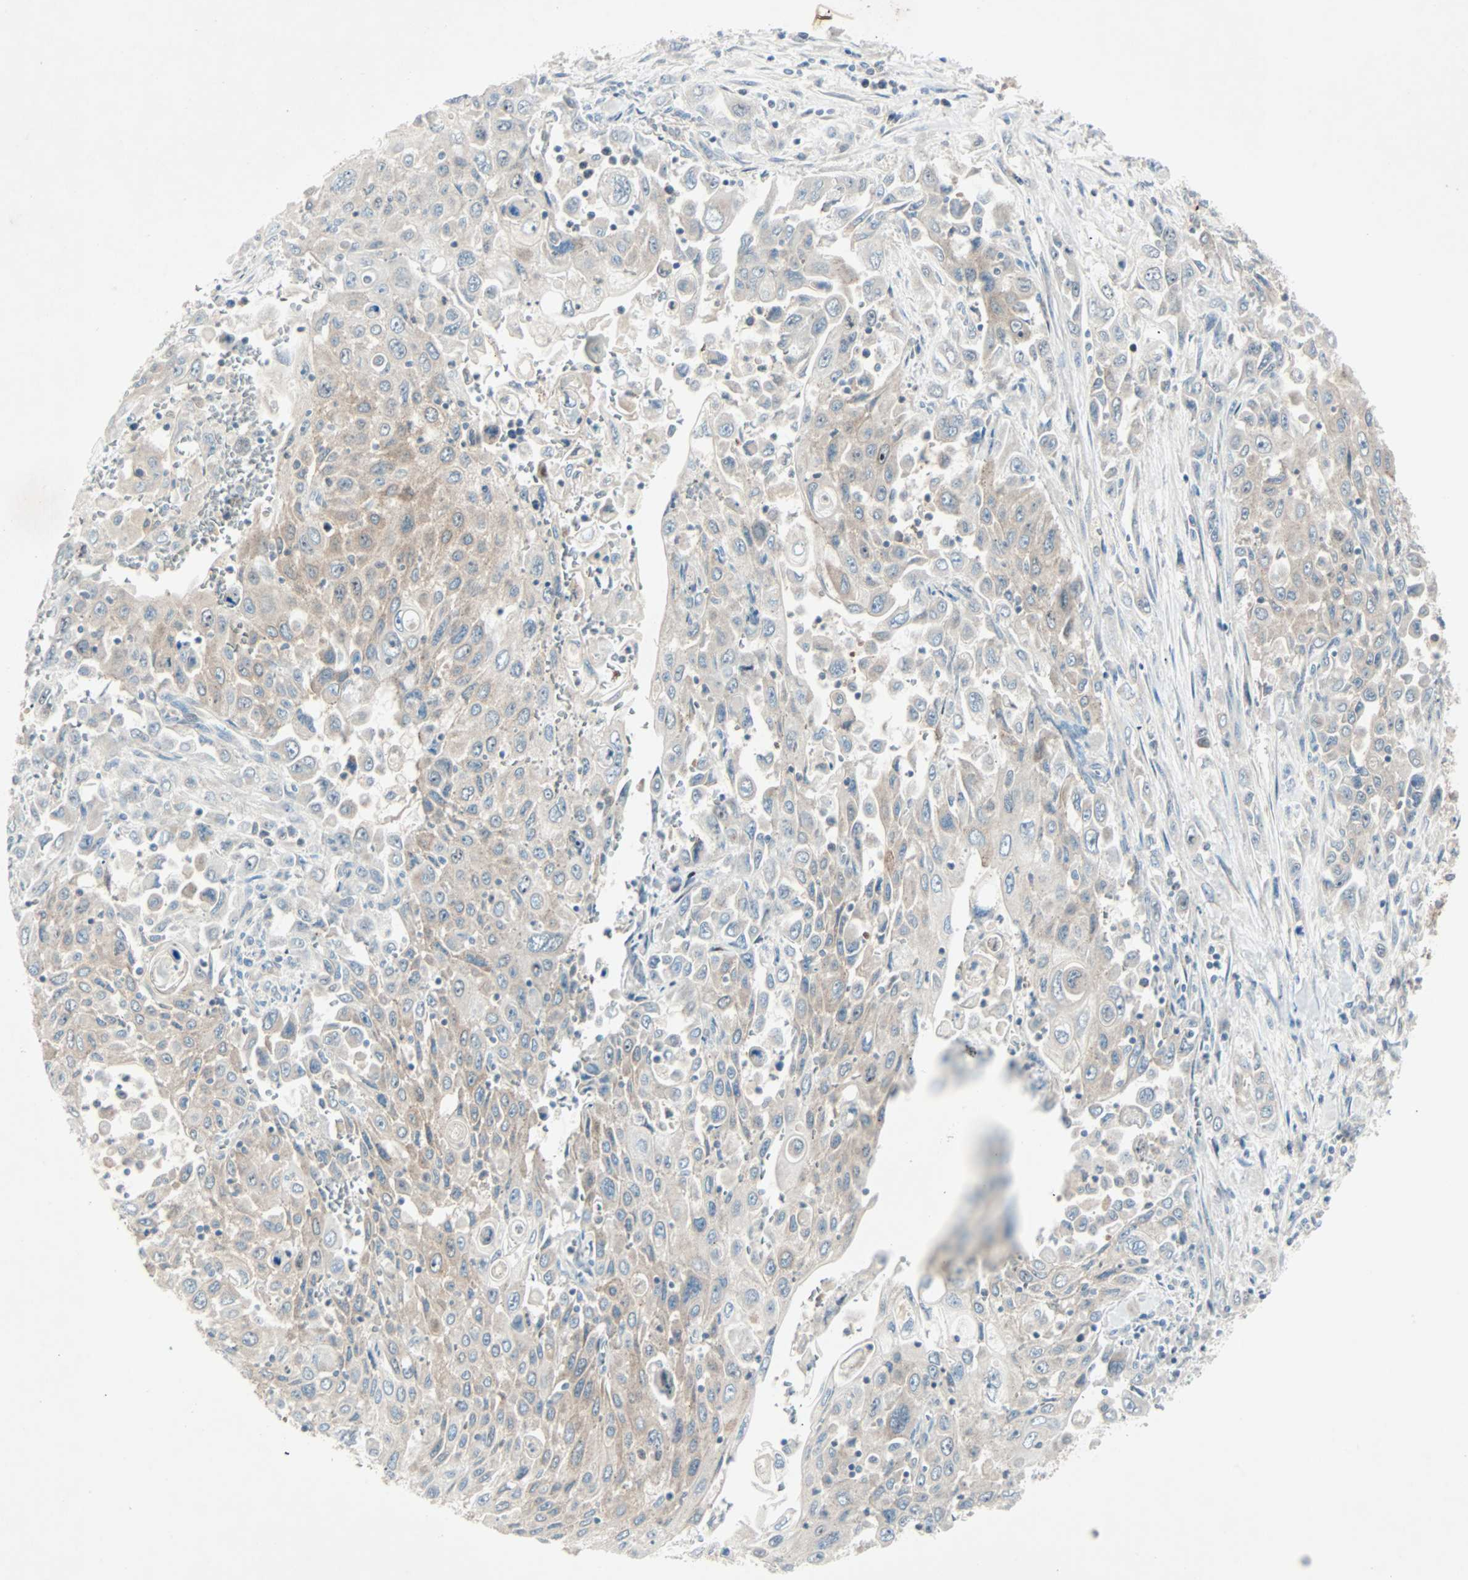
{"staining": {"intensity": "weak", "quantity": "25%-75%", "location": "cytoplasmic/membranous"}, "tissue": "pancreatic cancer", "cell_type": "Tumor cells", "image_type": "cancer", "snomed": [{"axis": "morphology", "description": "Normal tissue, NOS"}, {"axis": "topography", "description": "Lymph node"}], "caption": "Immunohistochemistry (IHC) of human pancreatic cancer displays low levels of weak cytoplasmic/membranous expression in approximately 25%-75% of tumor cells. The staining is performed using DAB brown chromogen to label protein expression. The nuclei are counter-stained blue using hematoxylin.", "gene": "SMIM8", "patient": {"sex": "male", "age": 62}}